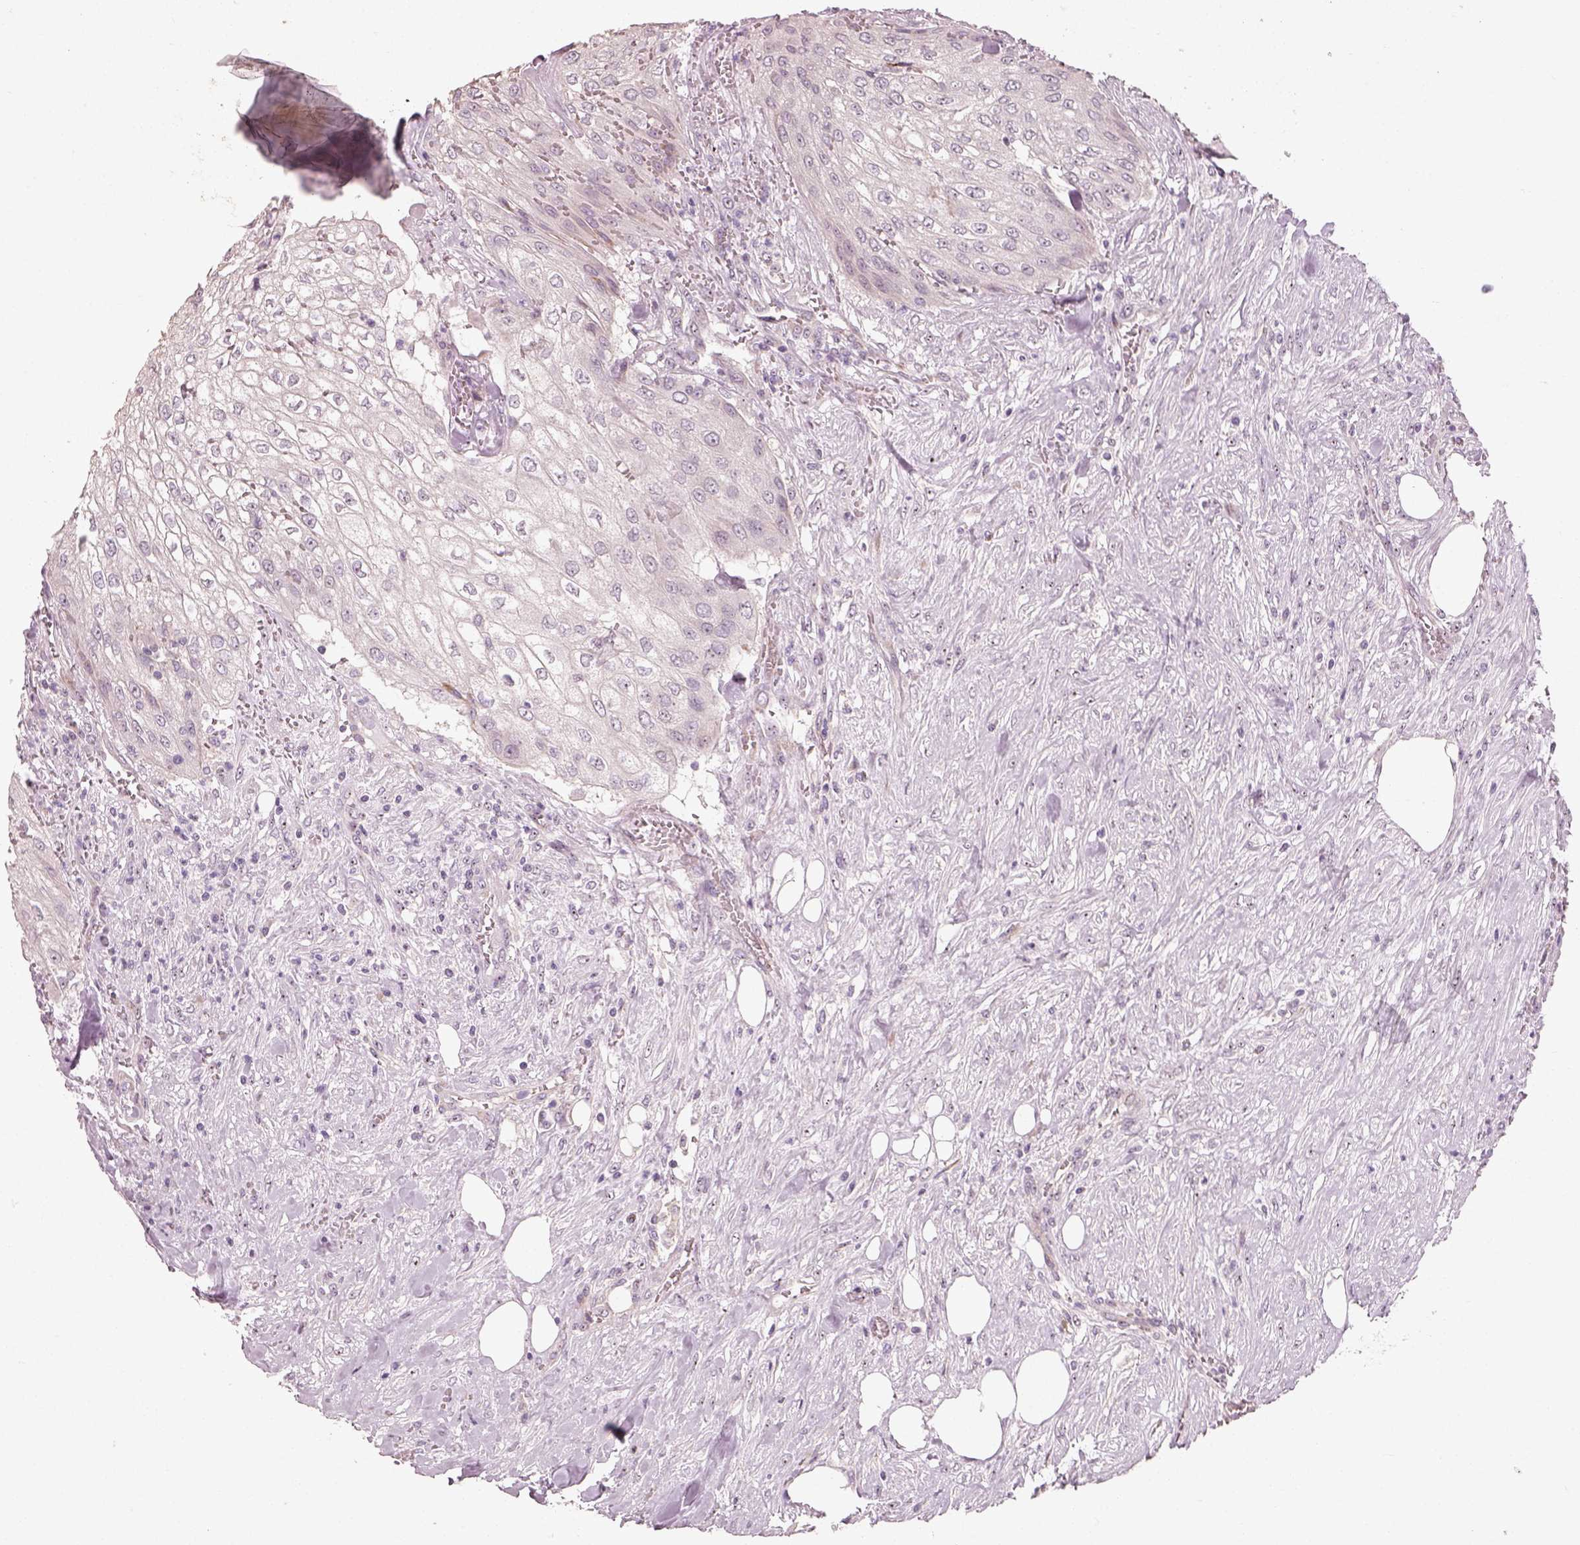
{"staining": {"intensity": "negative", "quantity": "none", "location": "none"}, "tissue": "urothelial cancer", "cell_type": "Tumor cells", "image_type": "cancer", "snomed": [{"axis": "morphology", "description": "Urothelial carcinoma, High grade"}, {"axis": "topography", "description": "Urinary bladder"}], "caption": "Photomicrograph shows no protein positivity in tumor cells of urothelial cancer tissue. (DAB immunohistochemistry, high magnification).", "gene": "CDS1", "patient": {"sex": "male", "age": 62}}